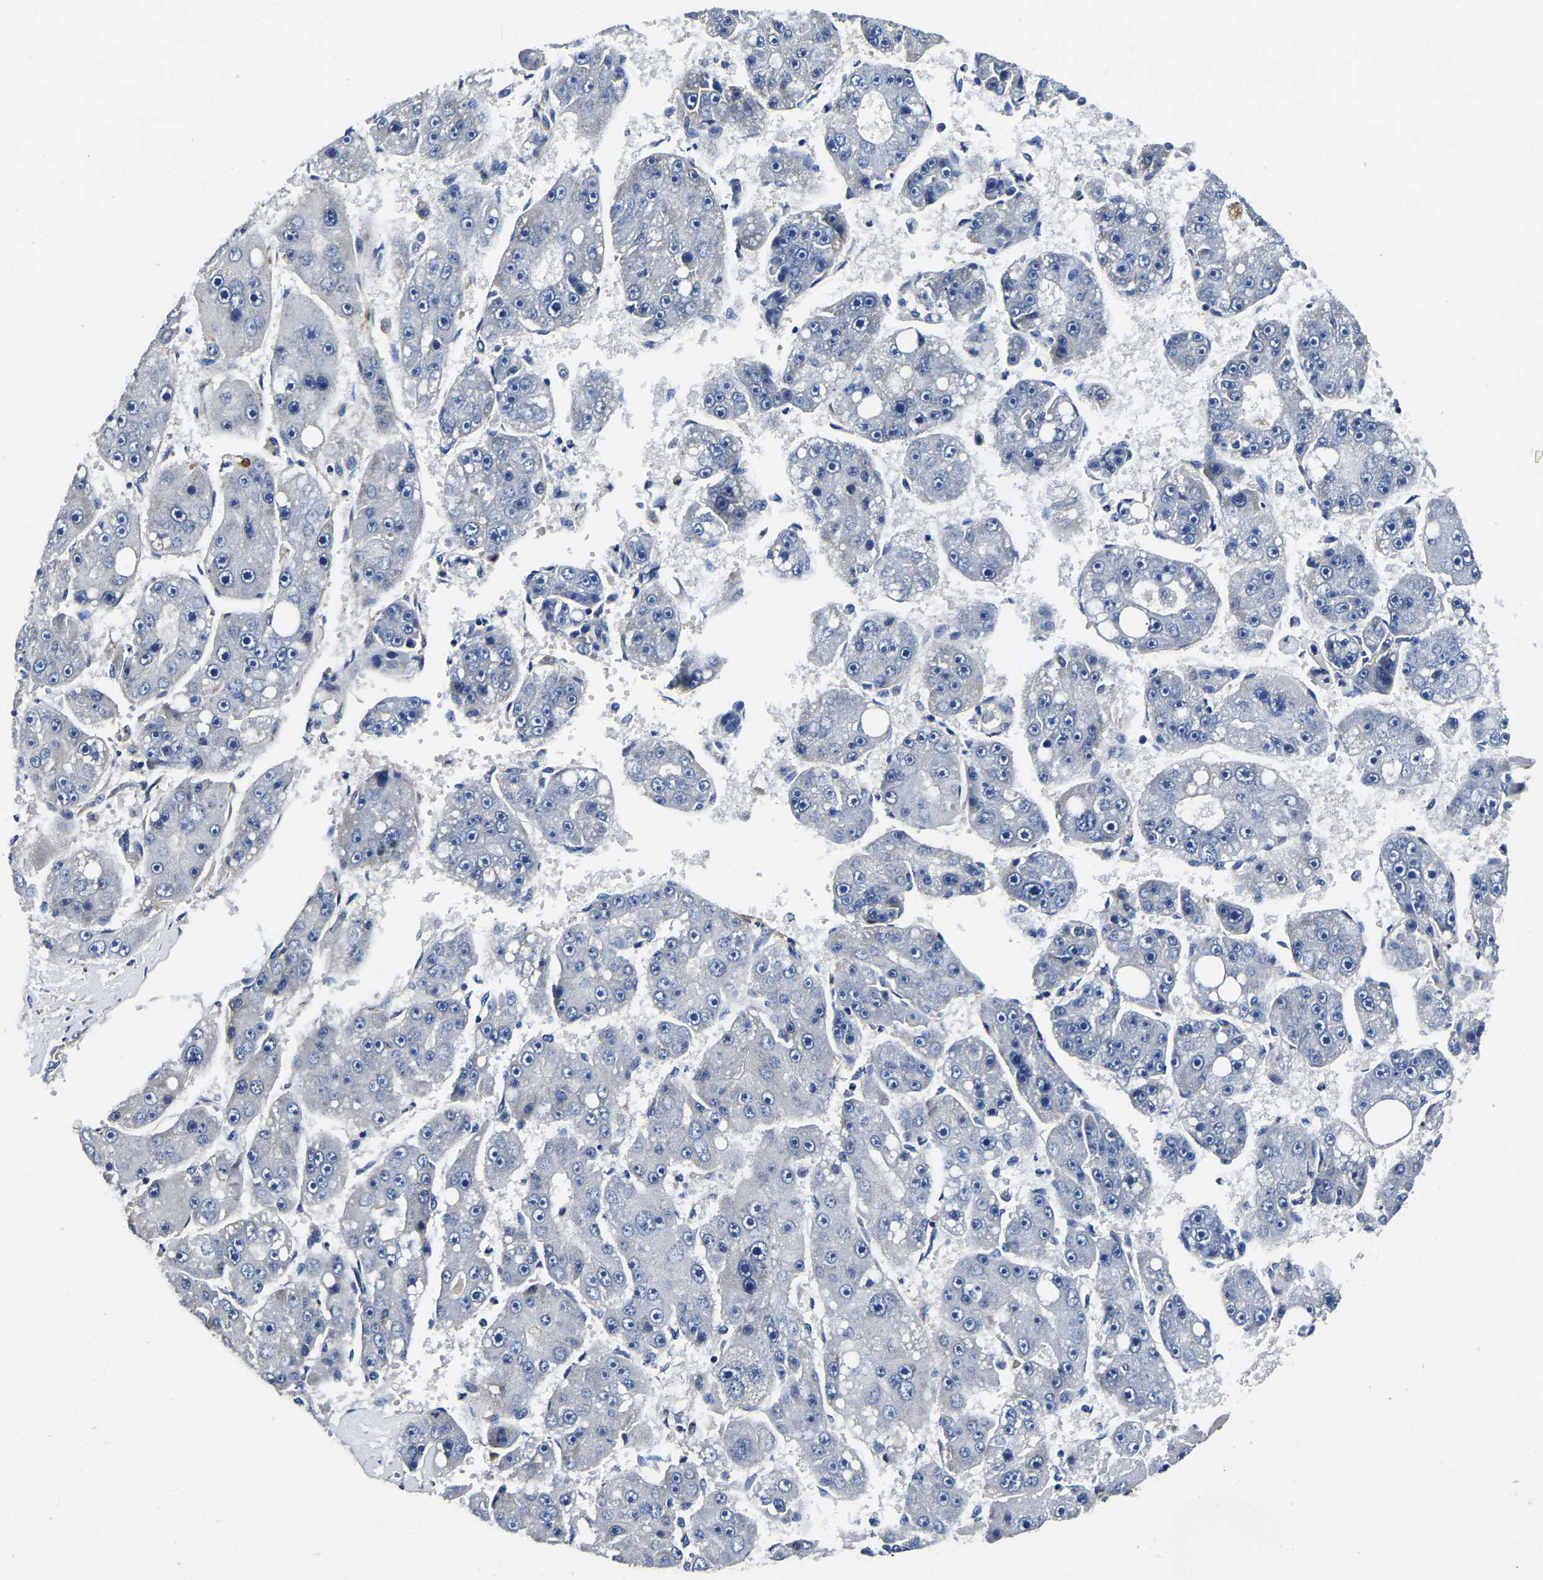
{"staining": {"intensity": "negative", "quantity": "none", "location": "none"}, "tissue": "liver cancer", "cell_type": "Tumor cells", "image_type": "cancer", "snomed": [{"axis": "morphology", "description": "Carcinoma, Hepatocellular, NOS"}, {"axis": "topography", "description": "Liver"}], "caption": "Immunohistochemistry (IHC) histopathology image of human hepatocellular carcinoma (liver) stained for a protein (brown), which exhibits no positivity in tumor cells.", "gene": "KCTD17", "patient": {"sex": "female", "age": 61}}